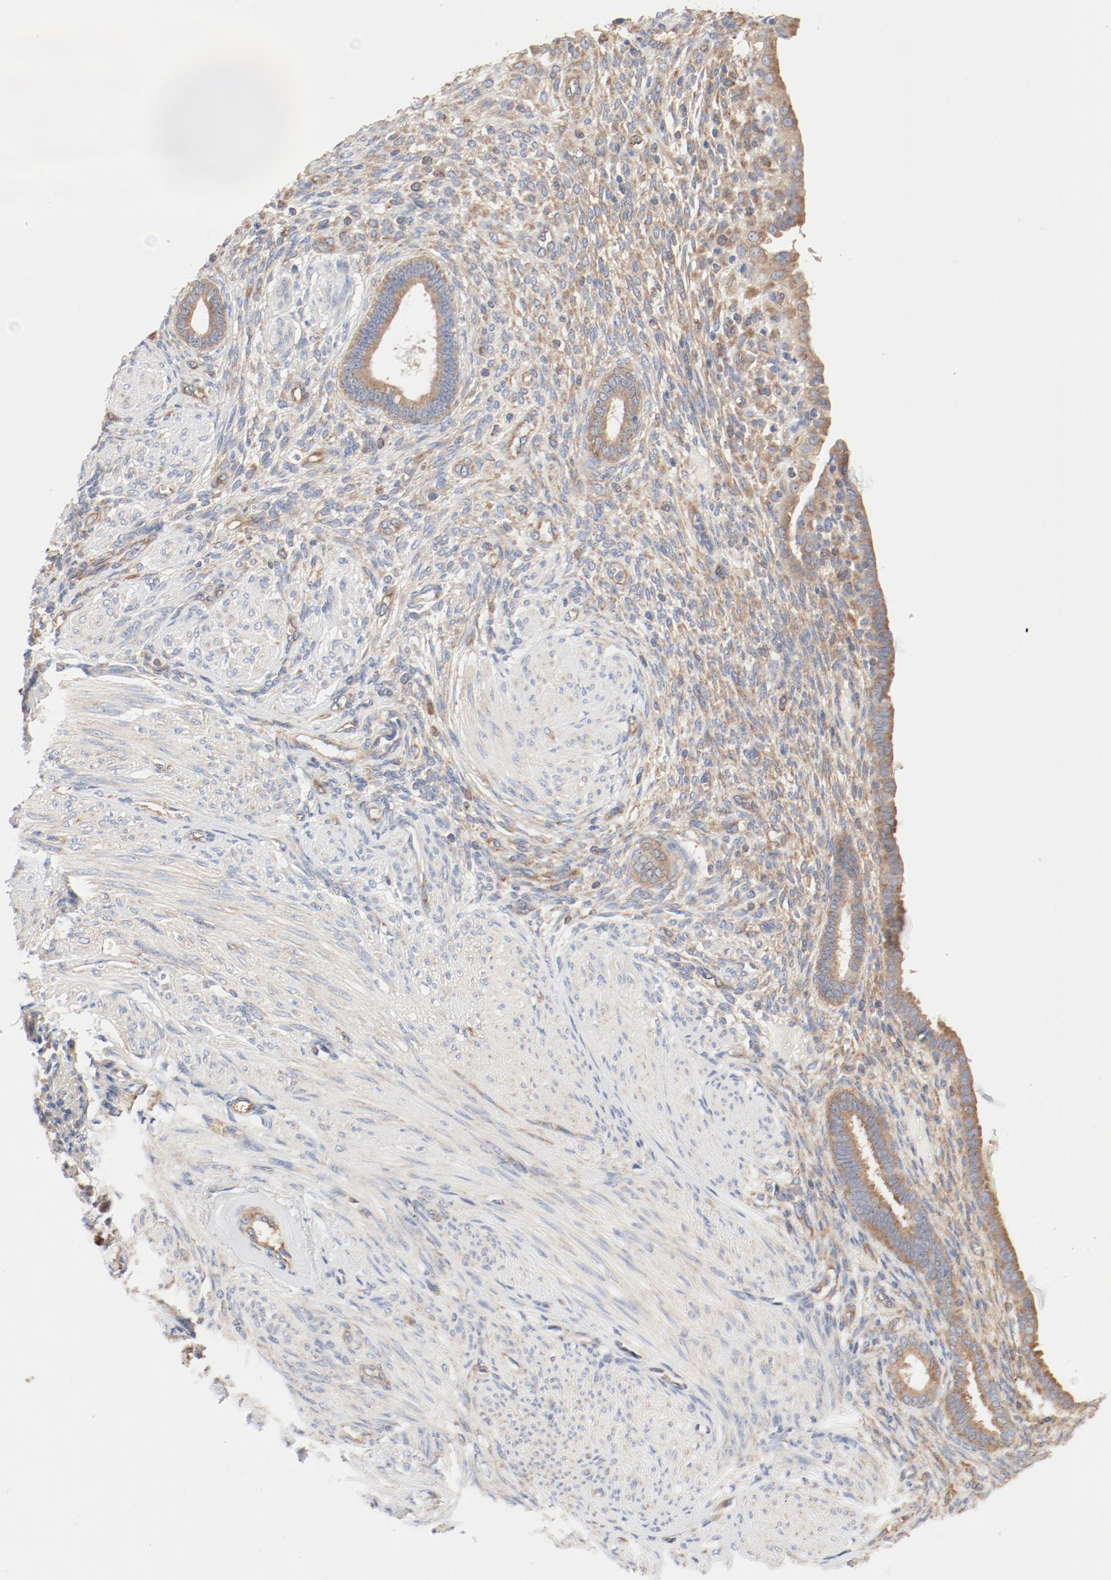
{"staining": {"intensity": "moderate", "quantity": "25%-75%", "location": "cytoplasmic/membranous"}, "tissue": "endometrium", "cell_type": "Cells in endometrial stroma", "image_type": "normal", "snomed": [{"axis": "morphology", "description": "Normal tissue, NOS"}, {"axis": "topography", "description": "Endometrium"}], "caption": "Protein expression analysis of normal endometrium reveals moderate cytoplasmic/membranous expression in approximately 25%-75% of cells in endometrial stroma.", "gene": "RPS6", "patient": {"sex": "female", "age": 72}}